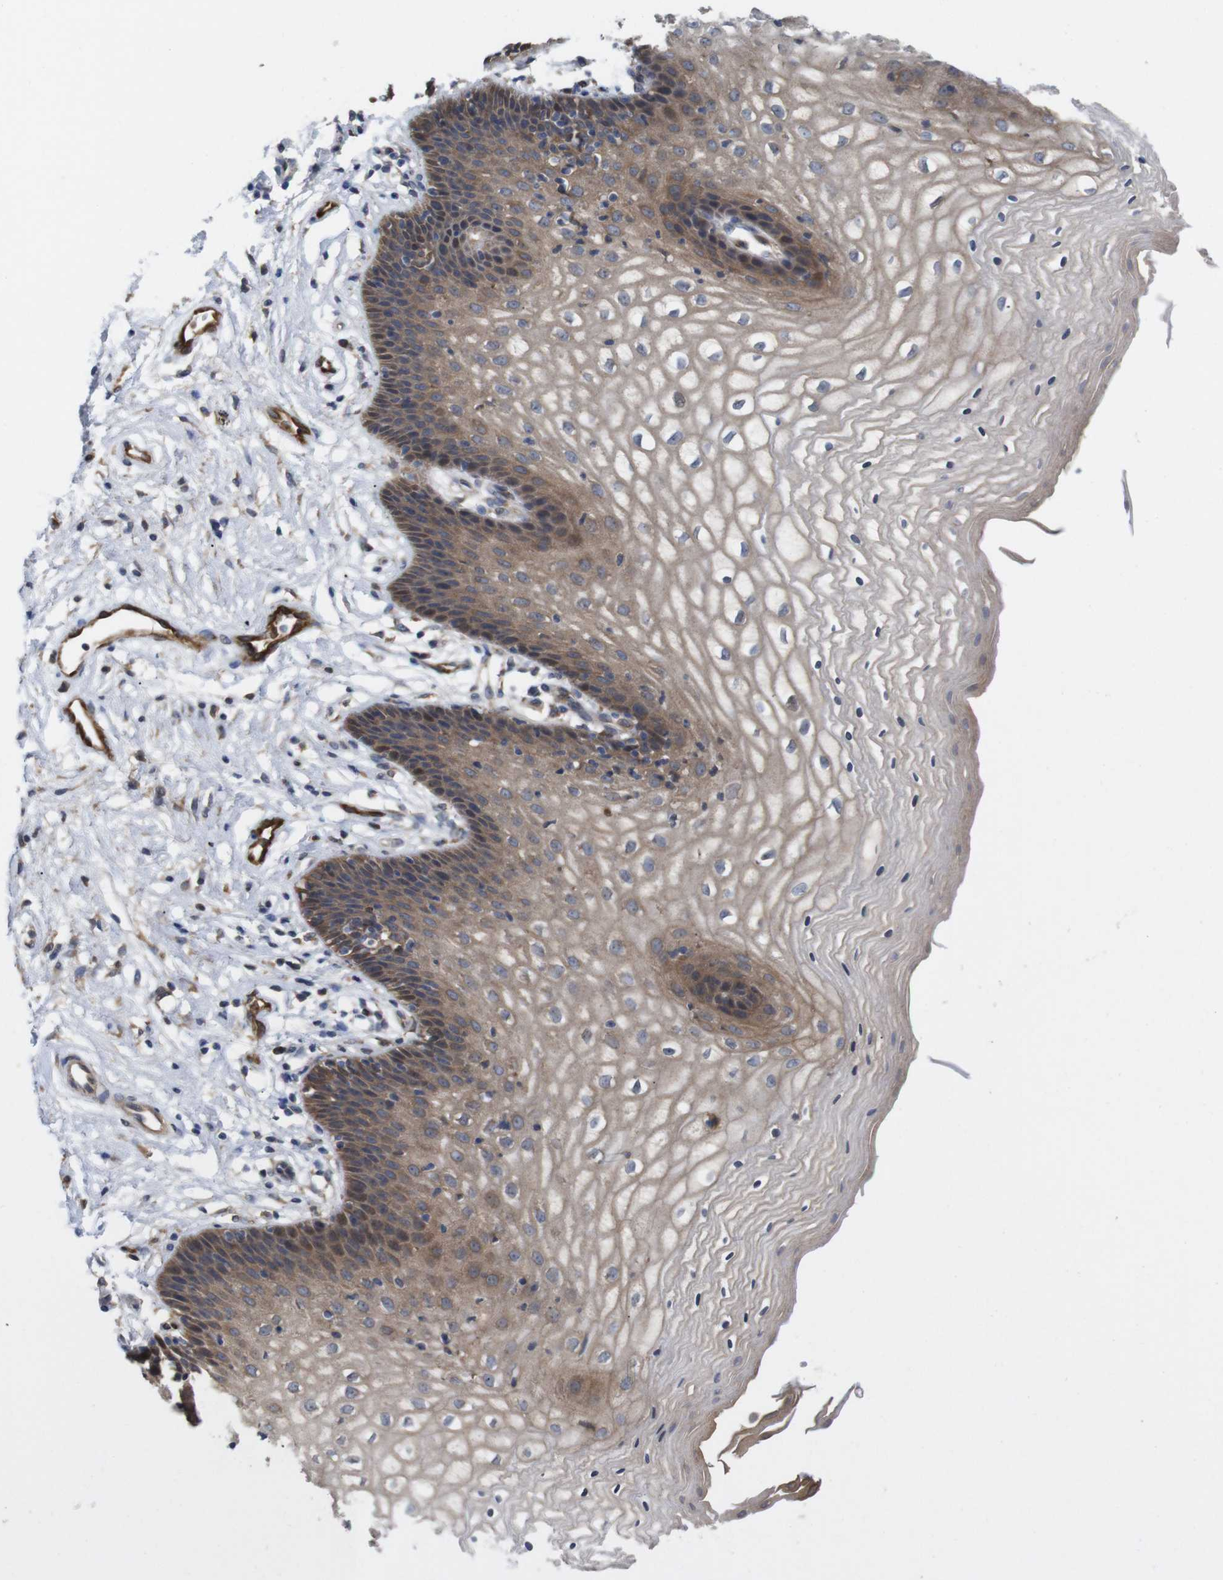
{"staining": {"intensity": "moderate", "quantity": ">75%", "location": "cytoplasmic/membranous"}, "tissue": "vagina", "cell_type": "Squamous epithelial cells", "image_type": "normal", "snomed": [{"axis": "morphology", "description": "Normal tissue, NOS"}, {"axis": "topography", "description": "Vagina"}], "caption": "Approximately >75% of squamous epithelial cells in benign vagina show moderate cytoplasmic/membranous protein expression as visualized by brown immunohistochemical staining.", "gene": "TIAM1", "patient": {"sex": "female", "age": 34}}